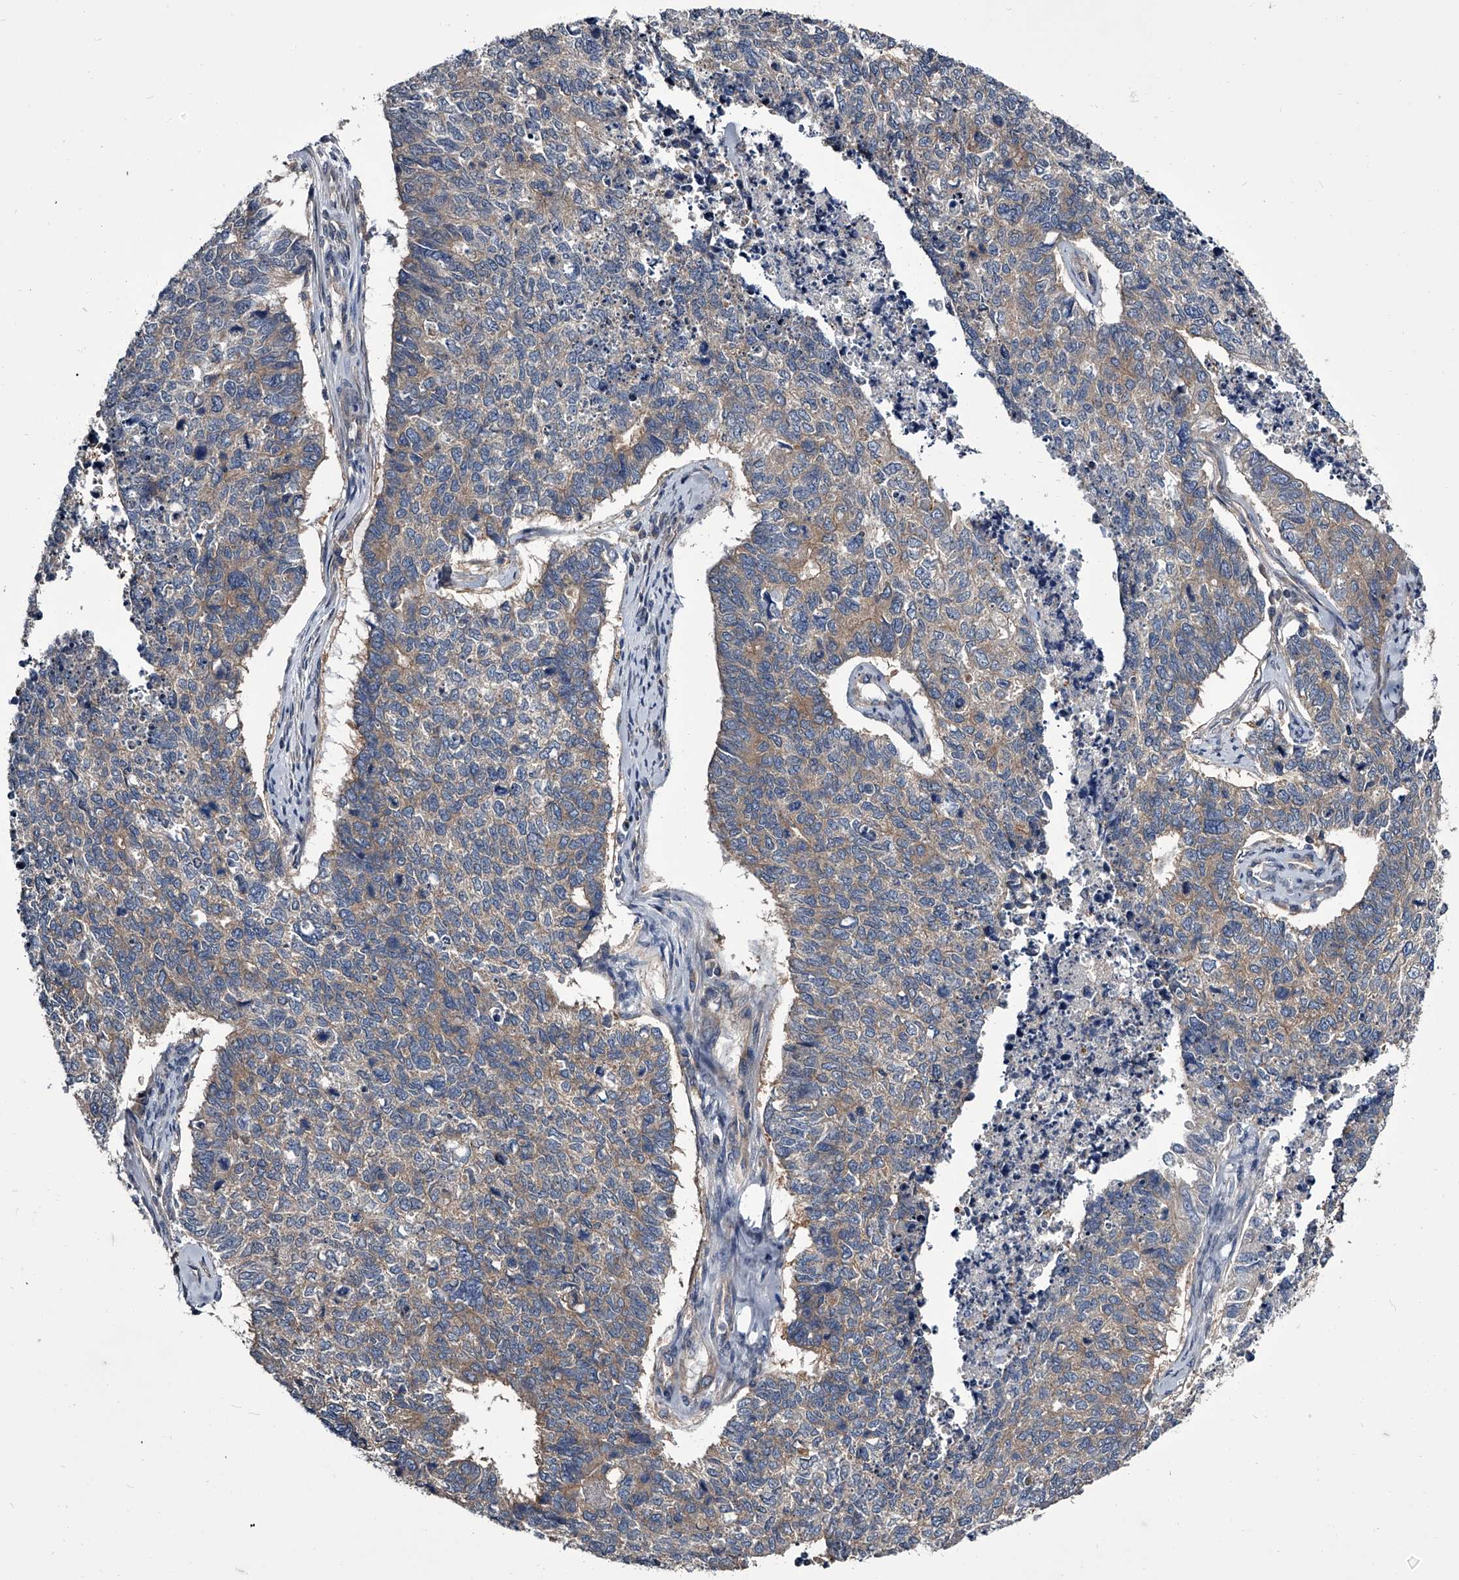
{"staining": {"intensity": "weak", "quantity": "25%-75%", "location": "cytoplasmic/membranous"}, "tissue": "cervical cancer", "cell_type": "Tumor cells", "image_type": "cancer", "snomed": [{"axis": "morphology", "description": "Squamous cell carcinoma, NOS"}, {"axis": "topography", "description": "Cervix"}], "caption": "Immunohistochemical staining of human cervical cancer (squamous cell carcinoma) shows low levels of weak cytoplasmic/membranous protein expression in about 25%-75% of tumor cells.", "gene": "GAPVD1", "patient": {"sex": "female", "age": 63}}